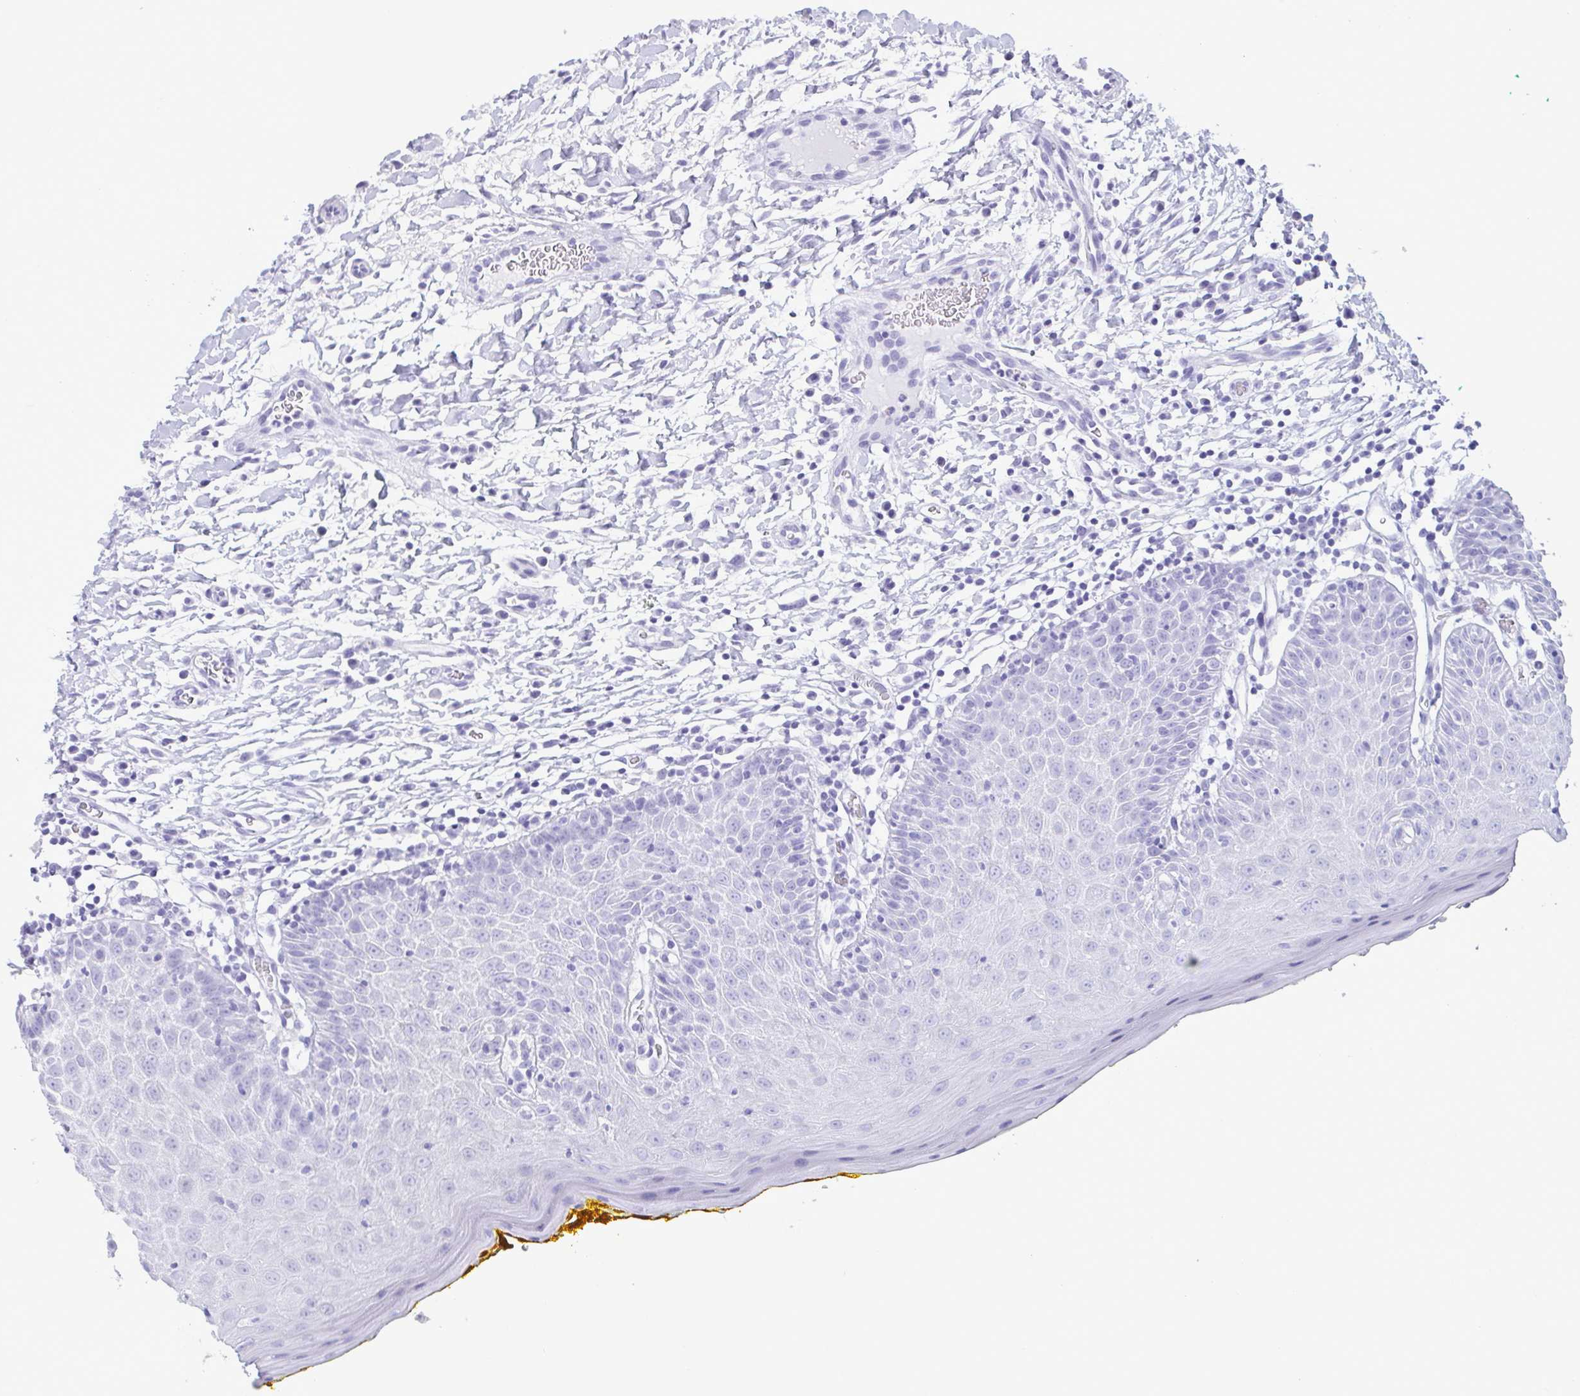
{"staining": {"intensity": "negative", "quantity": "none", "location": "none"}, "tissue": "oral mucosa", "cell_type": "Squamous epithelial cells", "image_type": "normal", "snomed": [{"axis": "morphology", "description": "Normal tissue, NOS"}, {"axis": "topography", "description": "Oral tissue"}, {"axis": "topography", "description": "Tounge, NOS"}], "caption": "High power microscopy histopathology image of an IHC micrograph of normal oral mucosa, revealing no significant staining in squamous epithelial cells.", "gene": "LTF", "patient": {"sex": "female", "age": 58}}